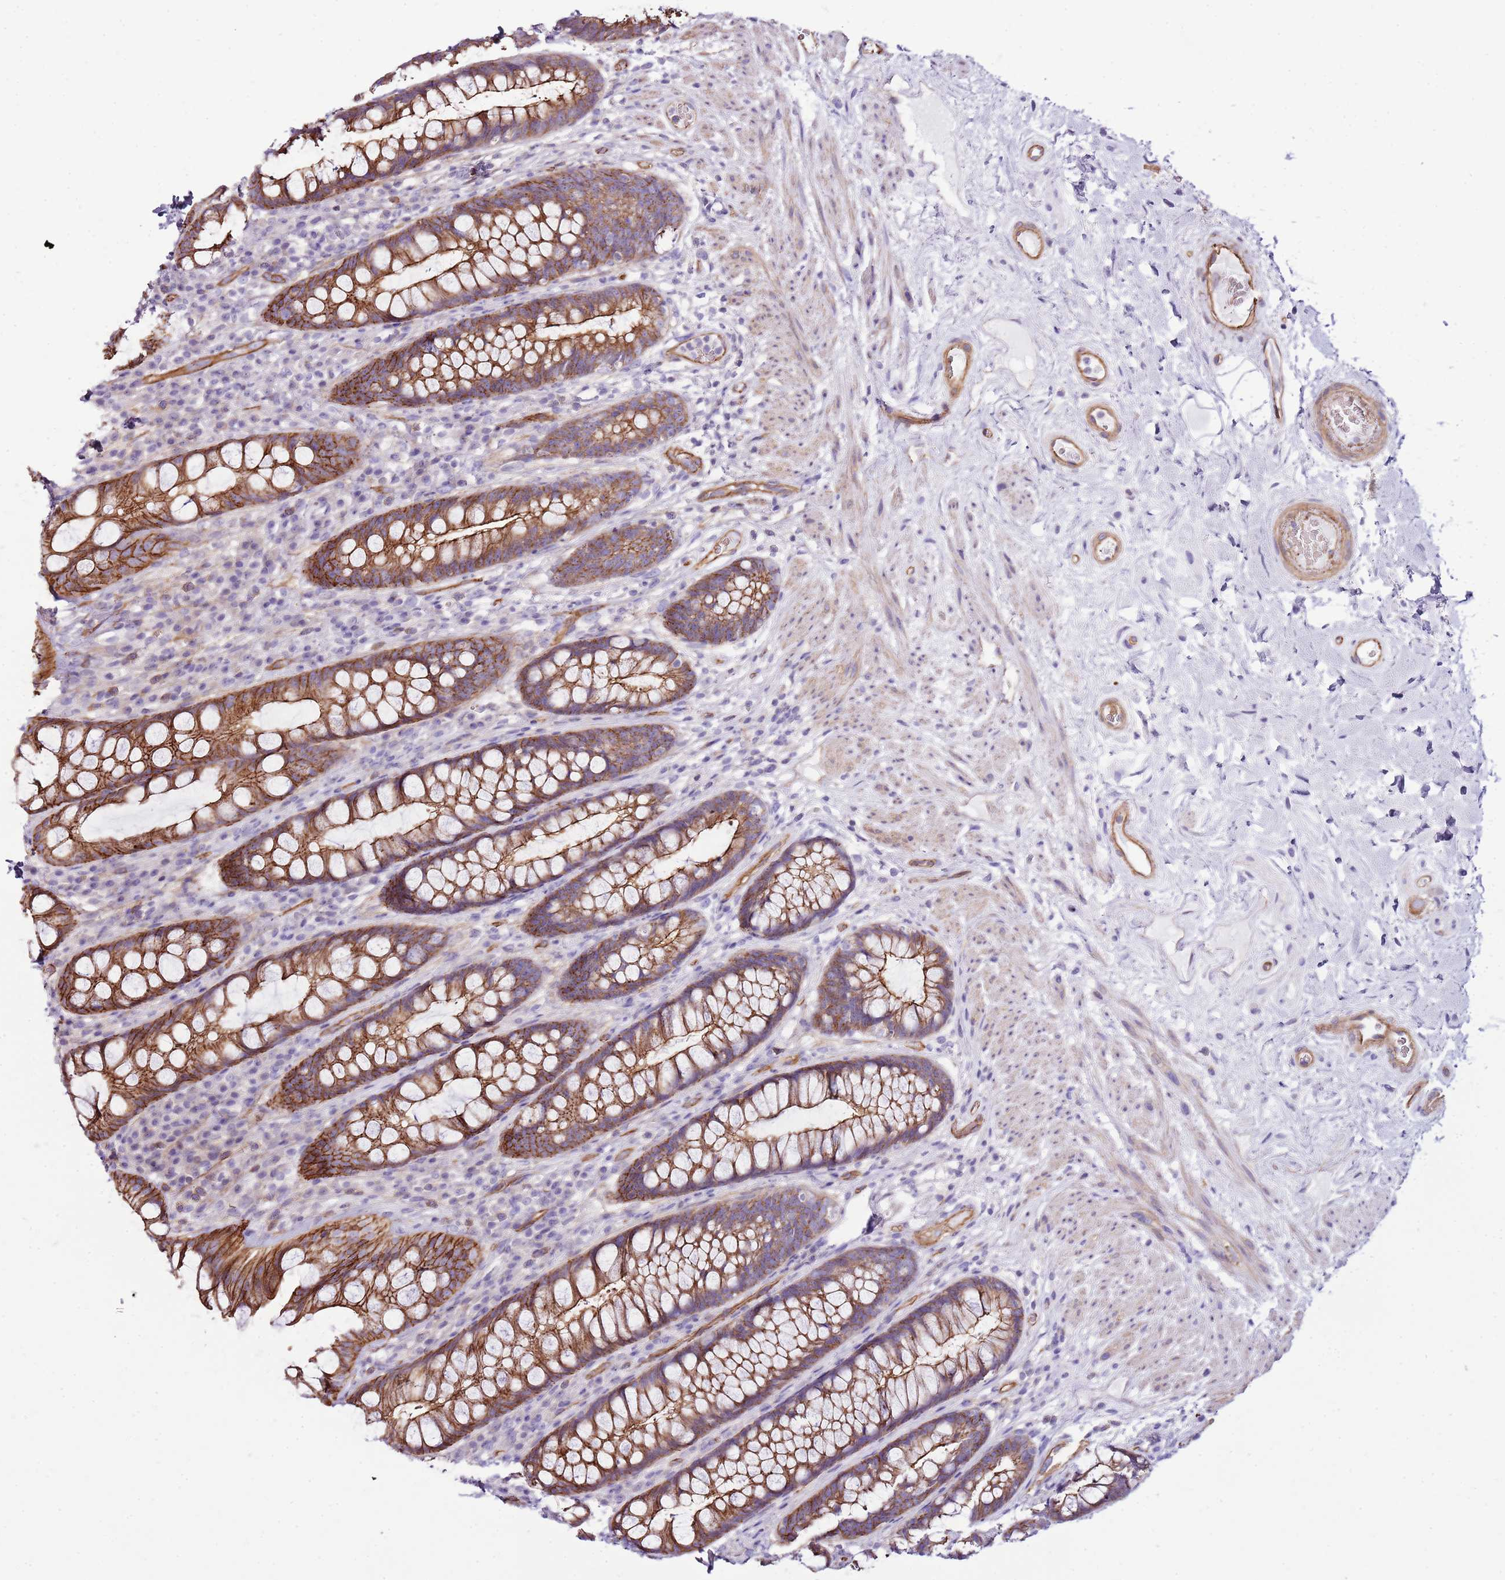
{"staining": {"intensity": "moderate", "quantity": ">75%", "location": "cytoplasmic/membranous"}, "tissue": "rectum", "cell_type": "Glandular cells", "image_type": "normal", "snomed": [{"axis": "morphology", "description": "Normal tissue, NOS"}, {"axis": "topography", "description": "Rectum"}], "caption": "This histopathology image displays benign rectum stained with immunohistochemistry to label a protein in brown. The cytoplasmic/membranous of glandular cells show moderate positivity for the protein. Nuclei are counter-stained blue.", "gene": "GFRAL", "patient": {"sex": "male", "age": 74}}